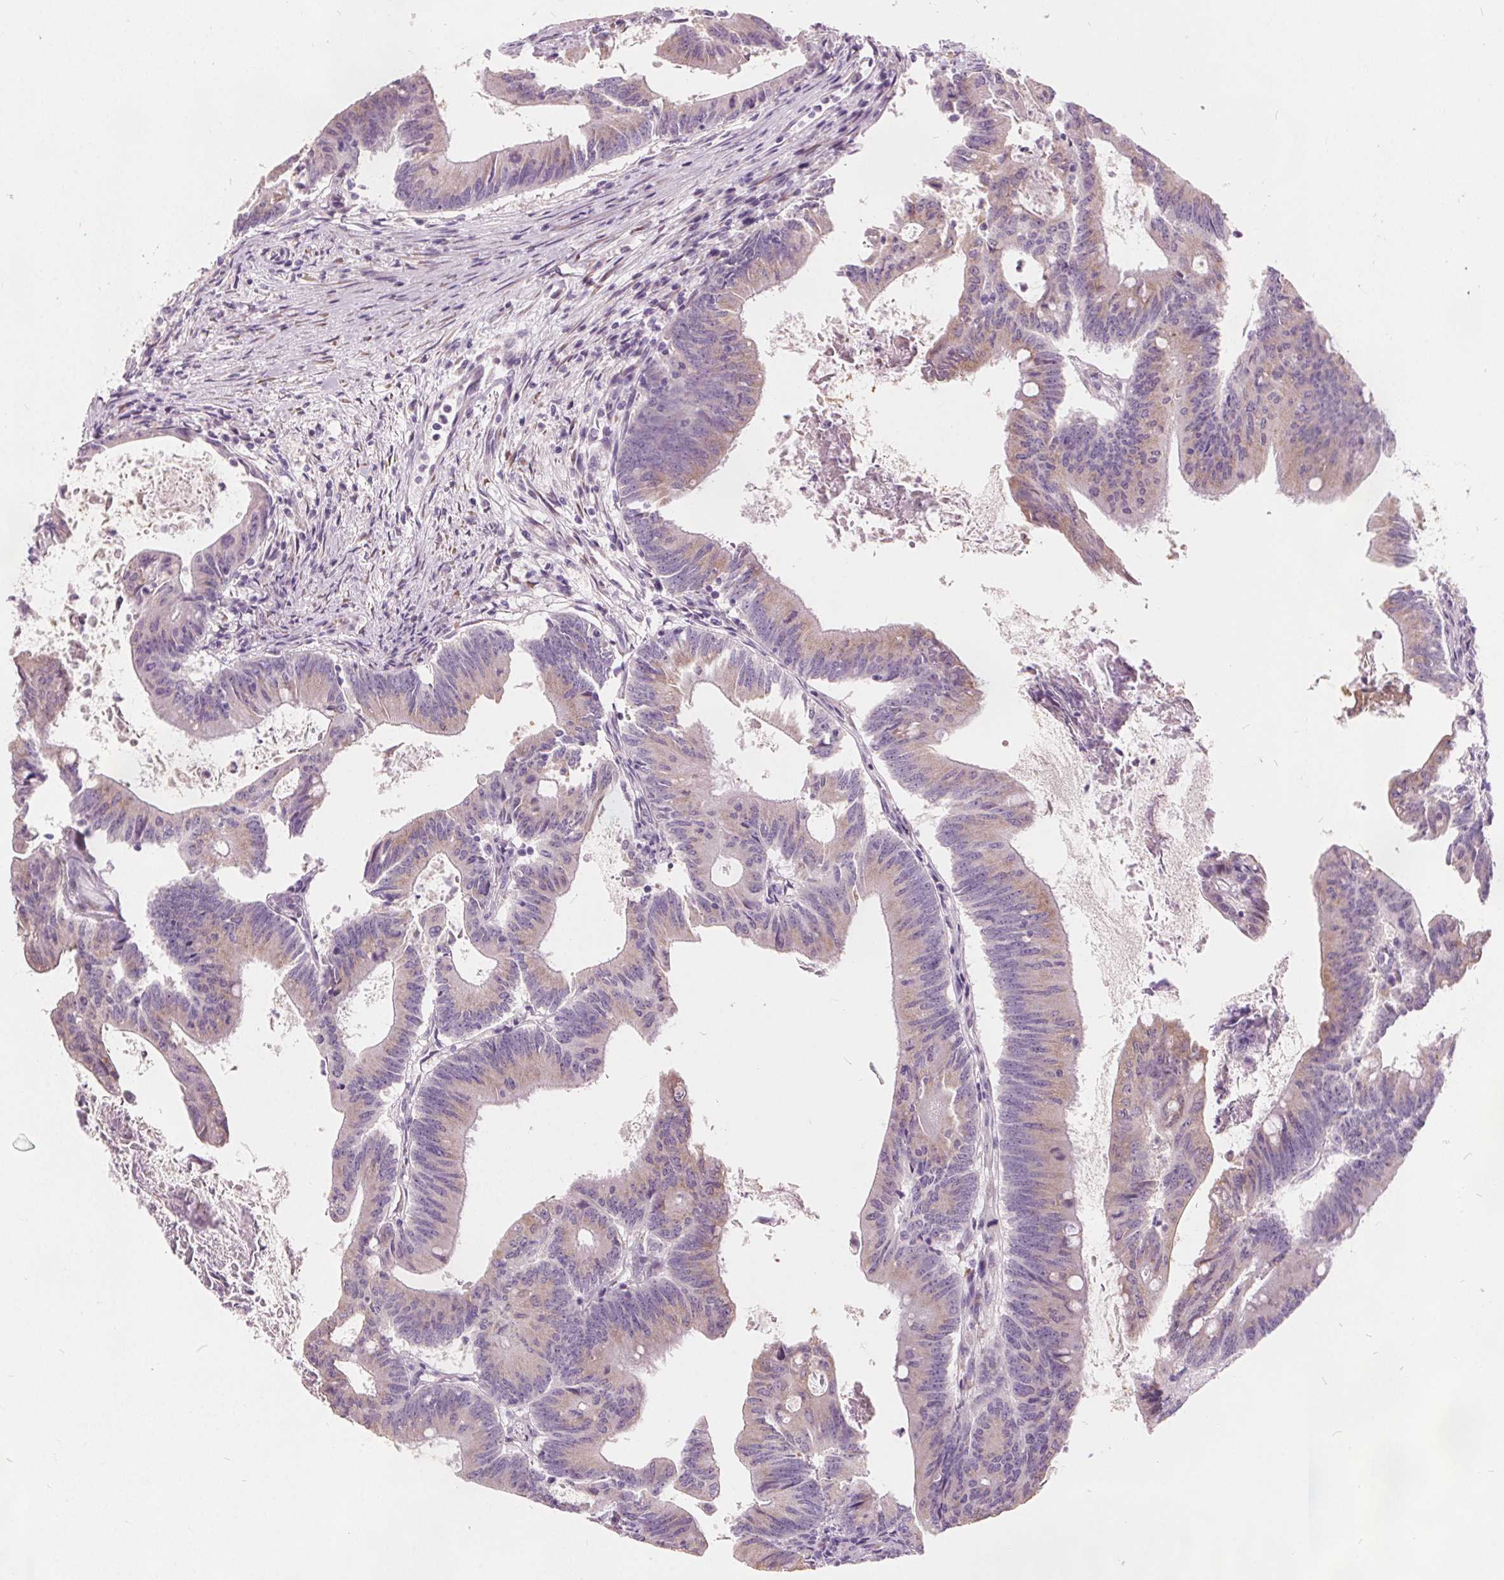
{"staining": {"intensity": "negative", "quantity": "none", "location": "none"}, "tissue": "colorectal cancer", "cell_type": "Tumor cells", "image_type": "cancer", "snomed": [{"axis": "morphology", "description": "Adenocarcinoma, NOS"}, {"axis": "topography", "description": "Colon"}], "caption": "Histopathology image shows no protein staining in tumor cells of colorectal cancer (adenocarcinoma) tissue.", "gene": "ACOX2", "patient": {"sex": "female", "age": 70}}